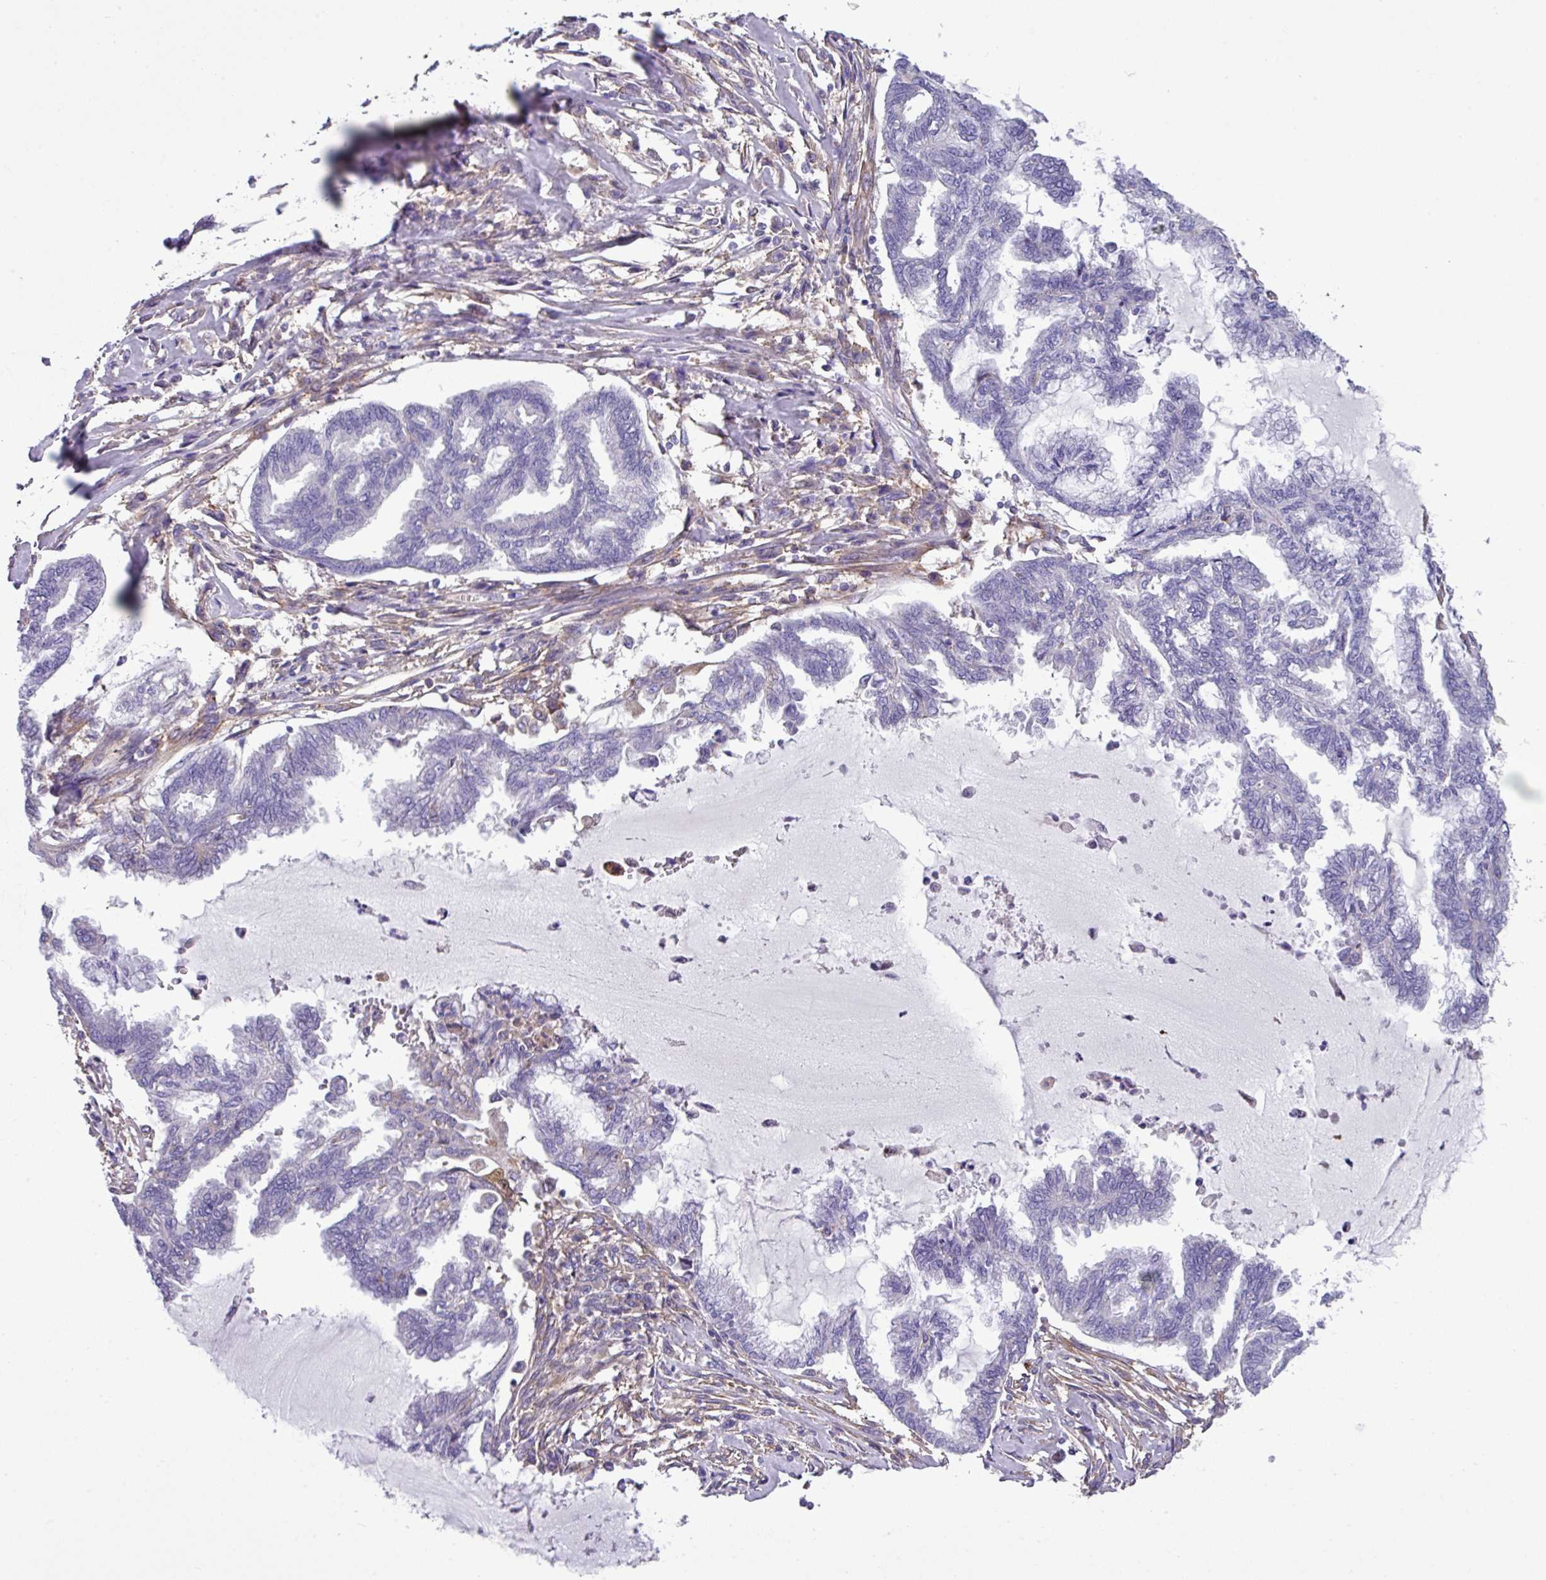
{"staining": {"intensity": "negative", "quantity": "none", "location": "none"}, "tissue": "endometrial cancer", "cell_type": "Tumor cells", "image_type": "cancer", "snomed": [{"axis": "morphology", "description": "Adenocarcinoma, NOS"}, {"axis": "topography", "description": "Endometrium"}], "caption": "Adenocarcinoma (endometrial) was stained to show a protein in brown. There is no significant staining in tumor cells.", "gene": "SLC23A2", "patient": {"sex": "female", "age": 86}}